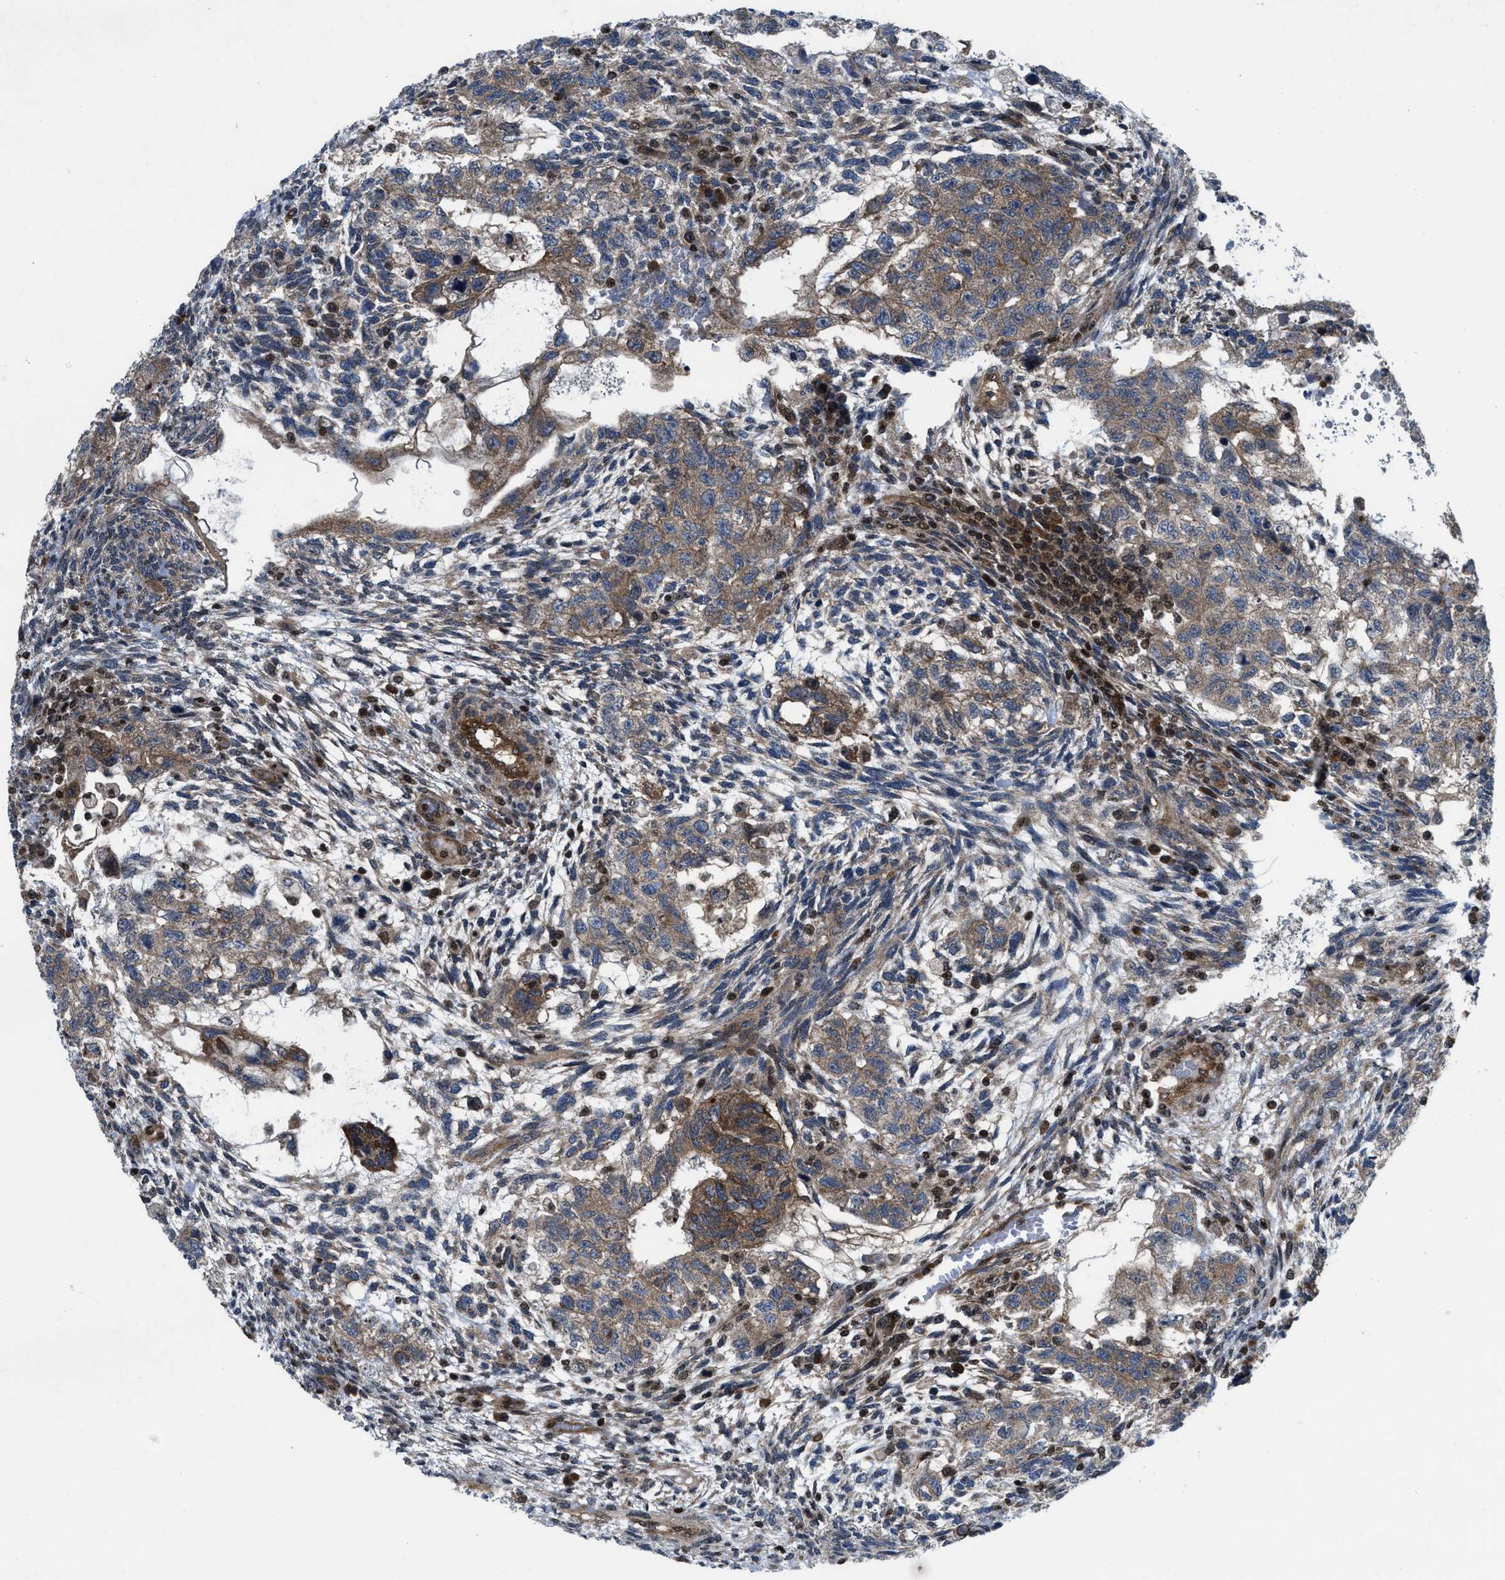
{"staining": {"intensity": "moderate", "quantity": ">75%", "location": "cytoplasmic/membranous"}, "tissue": "testis cancer", "cell_type": "Tumor cells", "image_type": "cancer", "snomed": [{"axis": "morphology", "description": "Normal tissue, NOS"}, {"axis": "morphology", "description": "Carcinoma, Embryonal, NOS"}, {"axis": "topography", "description": "Testis"}], "caption": "A high-resolution photomicrograph shows immunohistochemistry staining of testis cancer, which shows moderate cytoplasmic/membranous staining in approximately >75% of tumor cells.", "gene": "PPP2CB", "patient": {"sex": "male", "age": 36}}